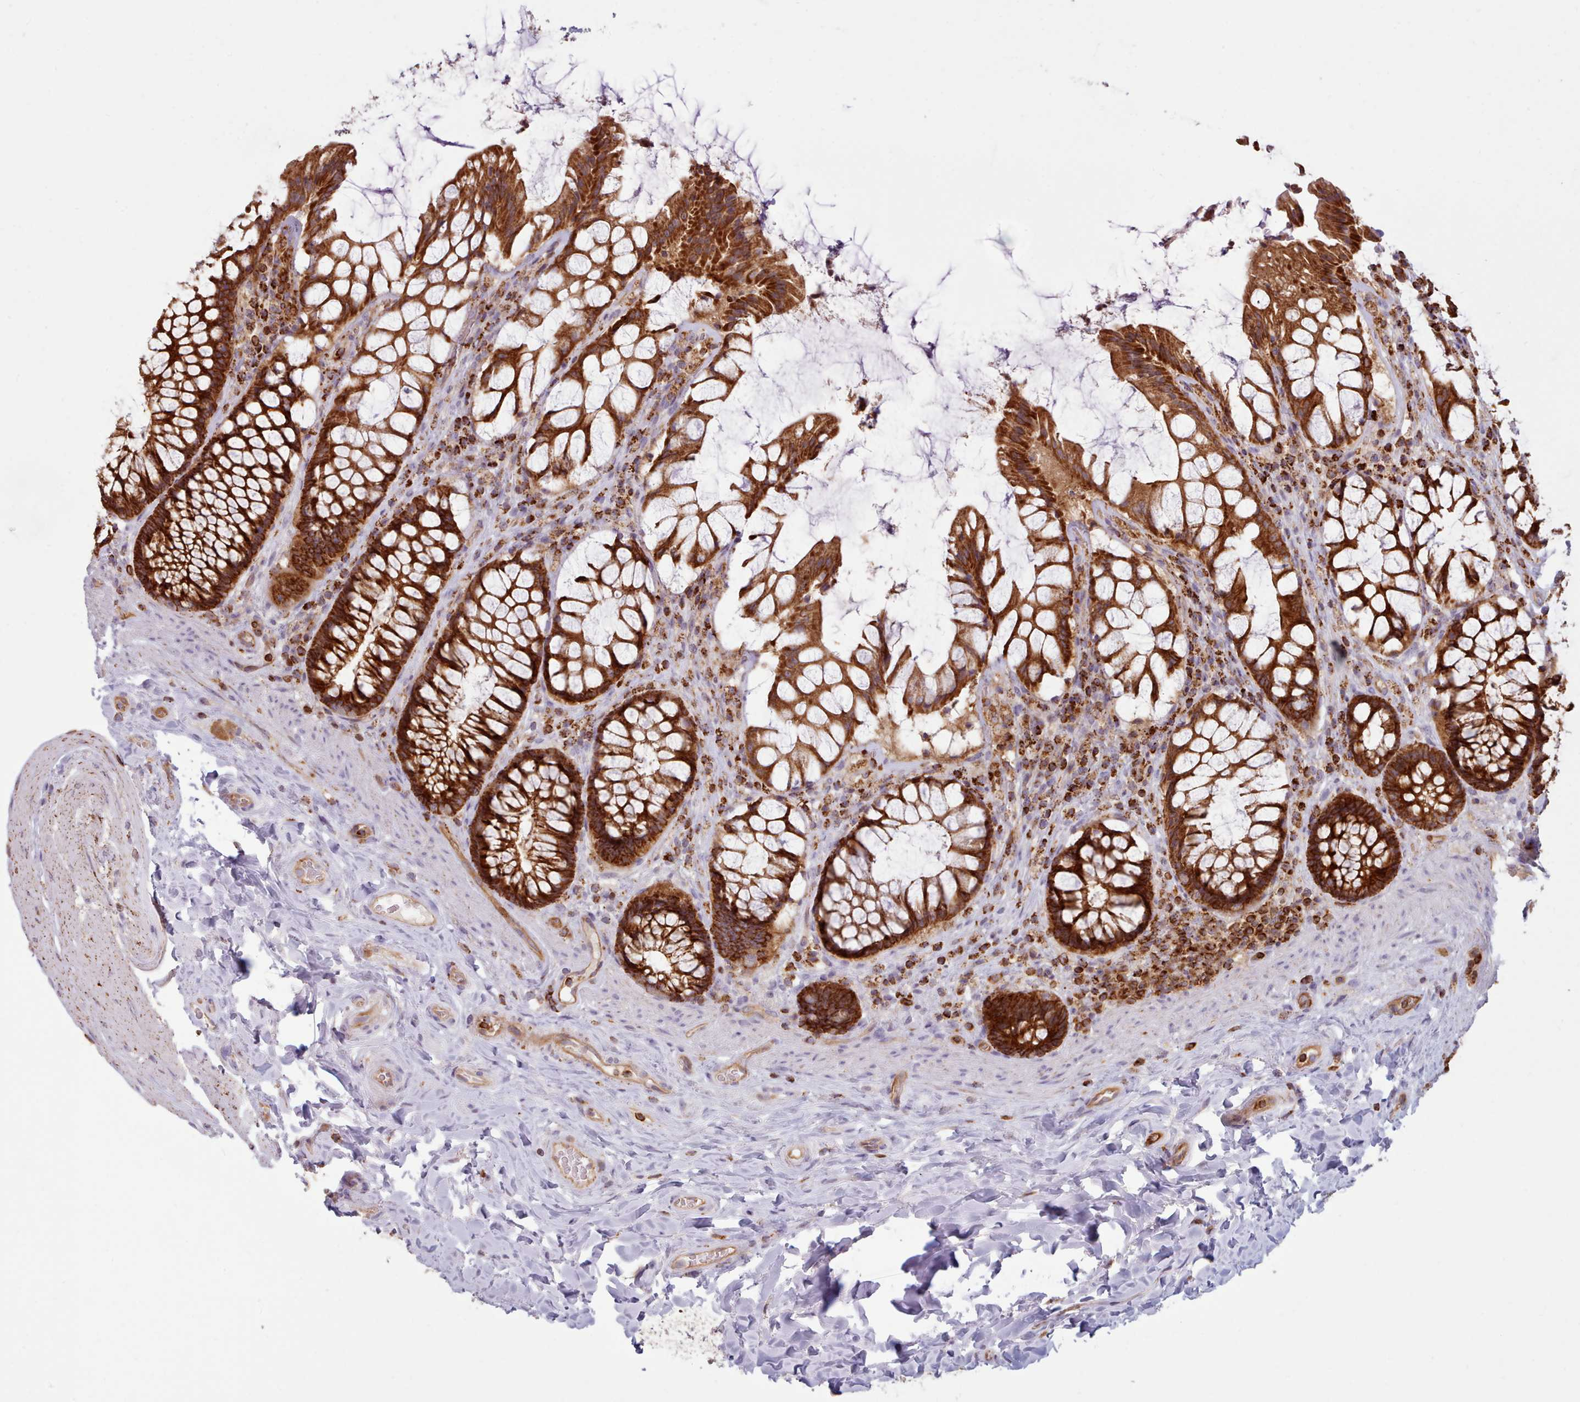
{"staining": {"intensity": "strong", "quantity": ">75%", "location": "cytoplasmic/membranous"}, "tissue": "rectum", "cell_type": "Glandular cells", "image_type": "normal", "snomed": [{"axis": "morphology", "description": "Normal tissue, NOS"}, {"axis": "topography", "description": "Rectum"}], "caption": "Immunohistochemistry (IHC) of benign human rectum displays high levels of strong cytoplasmic/membranous positivity in approximately >75% of glandular cells.", "gene": "CRYBG1", "patient": {"sex": "female", "age": 58}}